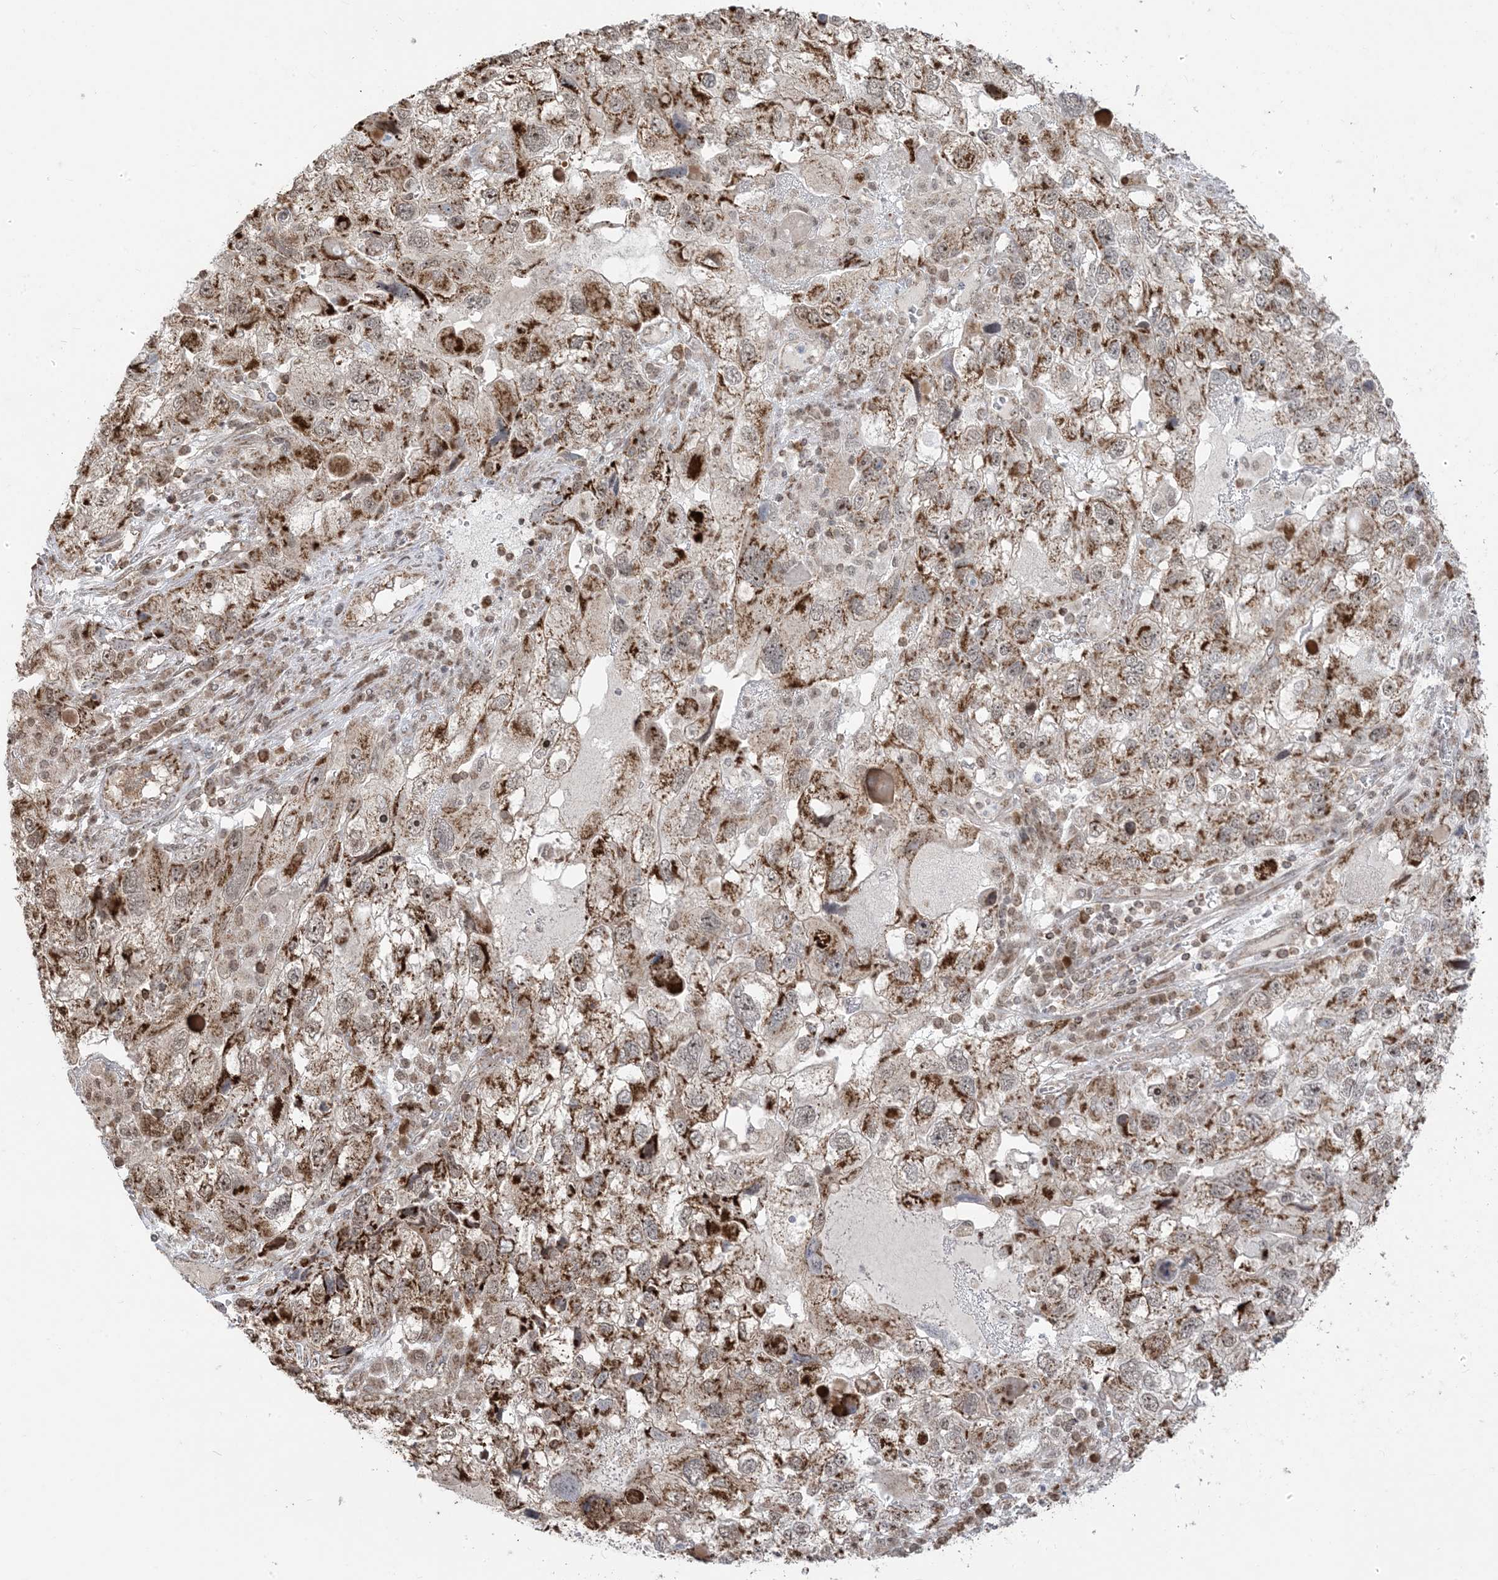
{"staining": {"intensity": "moderate", "quantity": ">75%", "location": "cytoplasmic/membranous,nuclear"}, "tissue": "endometrial cancer", "cell_type": "Tumor cells", "image_type": "cancer", "snomed": [{"axis": "morphology", "description": "Adenocarcinoma, NOS"}, {"axis": "topography", "description": "Endometrium"}], "caption": "A high-resolution photomicrograph shows immunohistochemistry staining of endometrial cancer, which reveals moderate cytoplasmic/membranous and nuclear positivity in approximately >75% of tumor cells. (DAB = brown stain, brightfield microscopy at high magnification).", "gene": "MAPKBP1", "patient": {"sex": "female", "age": 49}}